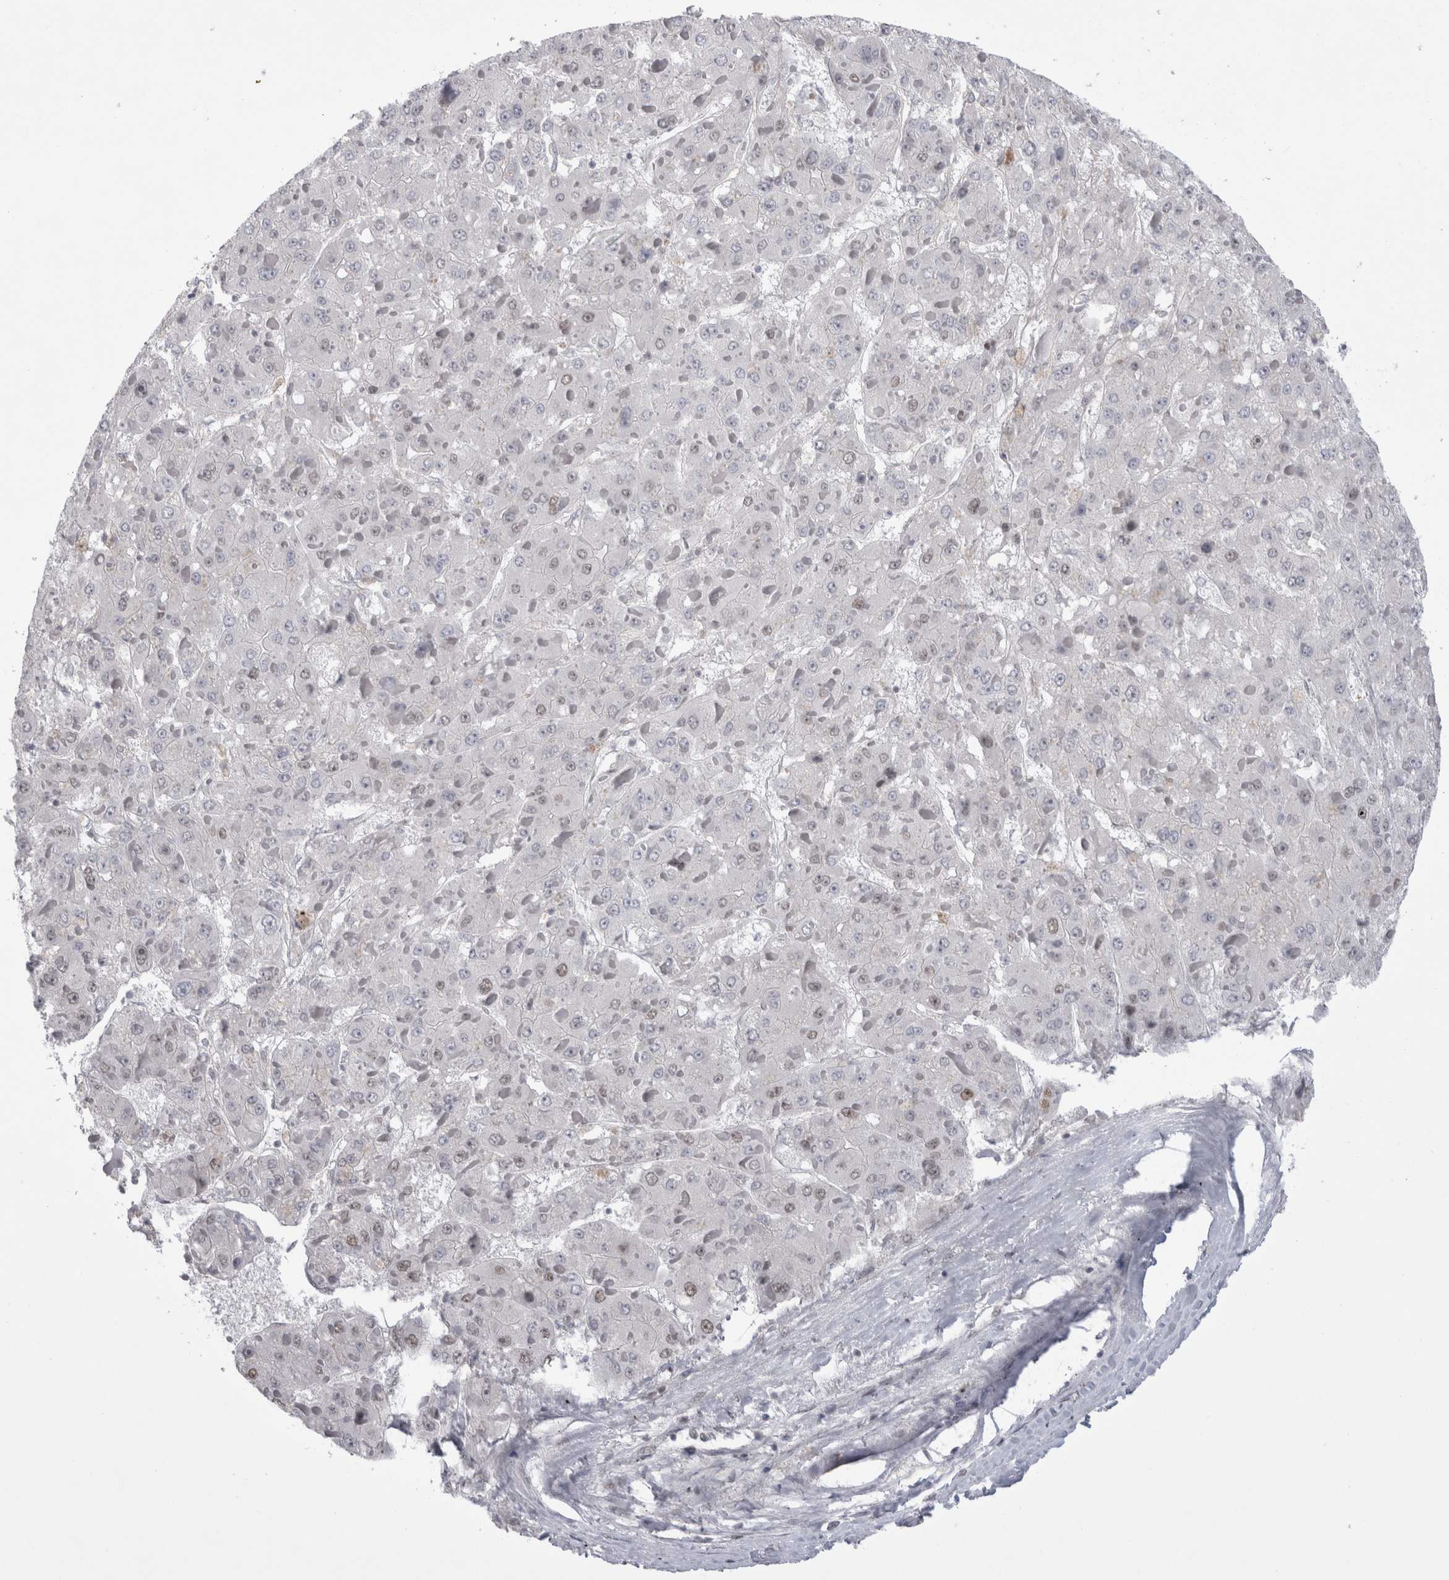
{"staining": {"intensity": "negative", "quantity": "none", "location": "none"}, "tissue": "liver cancer", "cell_type": "Tumor cells", "image_type": "cancer", "snomed": [{"axis": "morphology", "description": "Carcinoma, Hepatocellular, NOS"}, {"axis": "topography", "description": "Liver"}], "caption": "IHC of hepatocellular carcinoma (liver) reveals no positivity in tumor cells. (DAB IHC visualized using brightfield microscopy, high magnification).", "gene": "API5", "patient": {"sex": "female", "age": 73}}